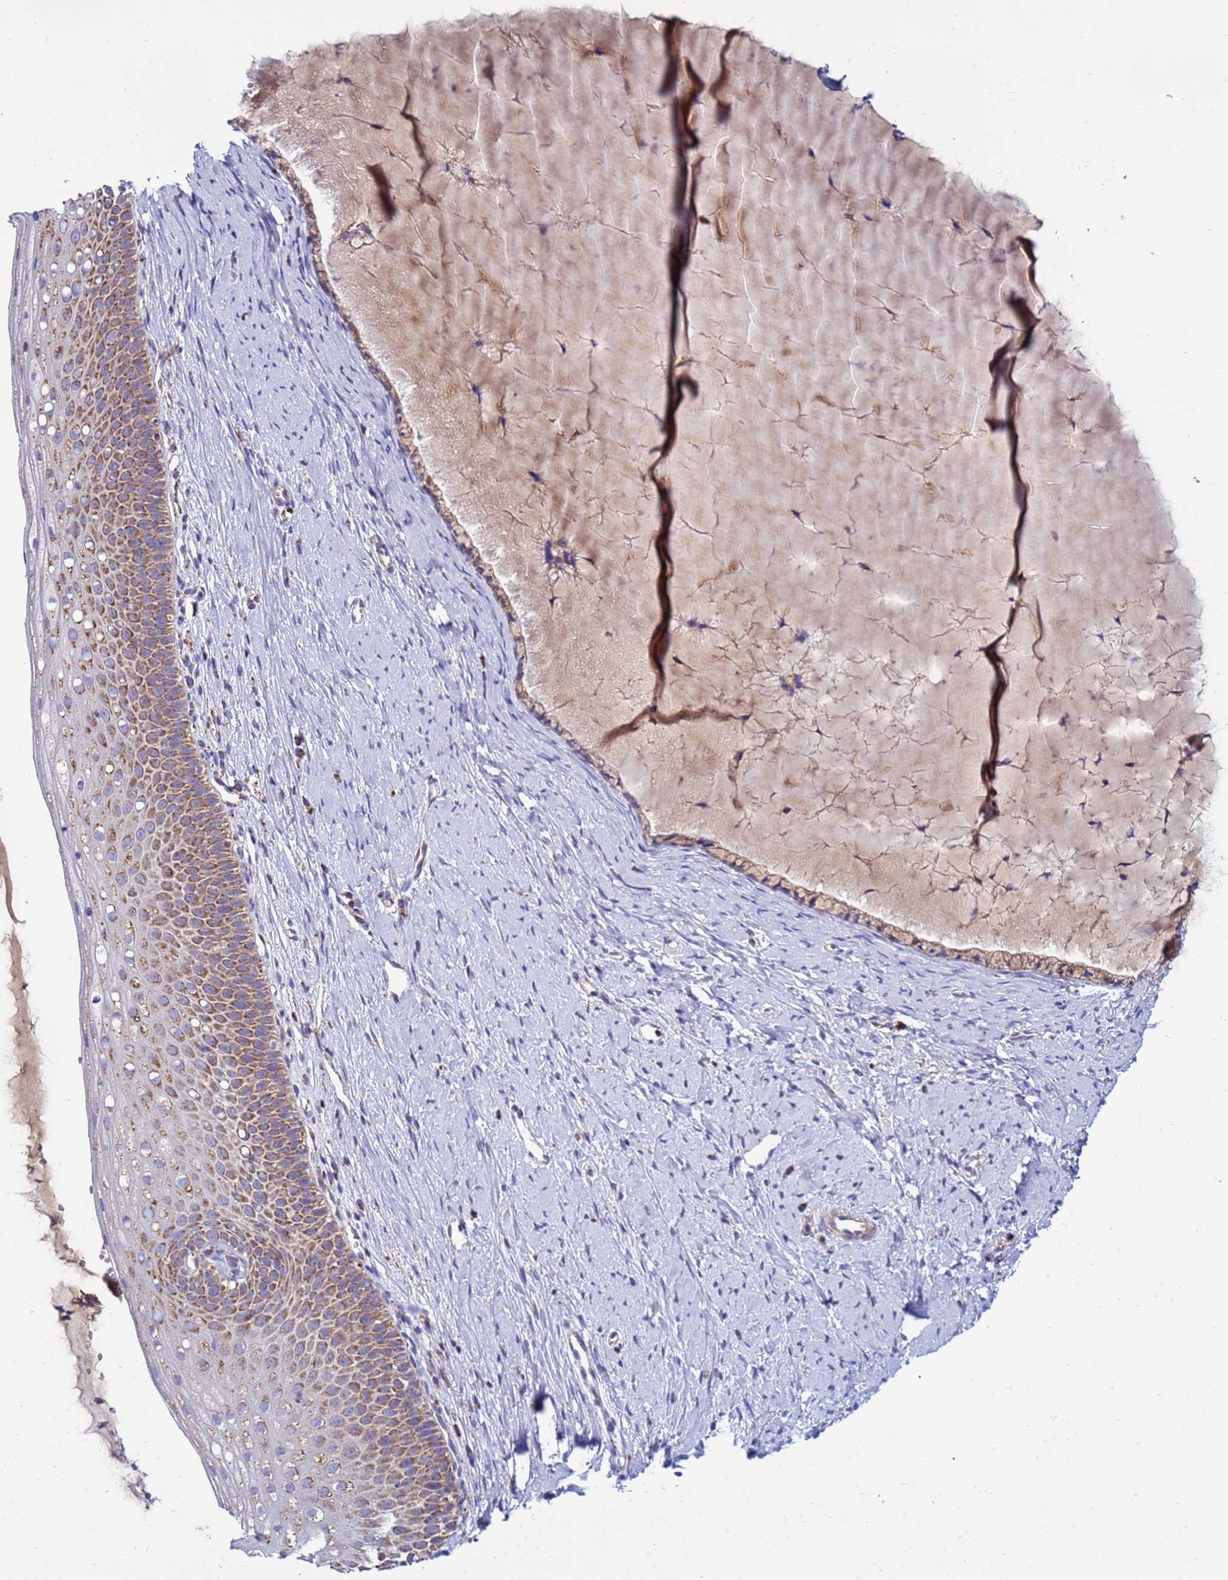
{"staining": {"intensity": "moderate", "quantity": ">75%", "location": "cytoplasmic/membranous"}, "tissue": "cervix", "cell_type": "Glandular cells", "image_type": "normal", "snomed": [{"axis": "morphology", "description": "Normal tissue, NOS"}, {"axis": "topography", "description": "Cervix"}], "caption": "This is a micrograph of immunohistochemistry staining of unremarkable cervix, which shows moderate positivity in the cytoplasmic/membranous of glandular cells.", "gene": "COQ4", "patient": {"sex": "female", "age": 57}}